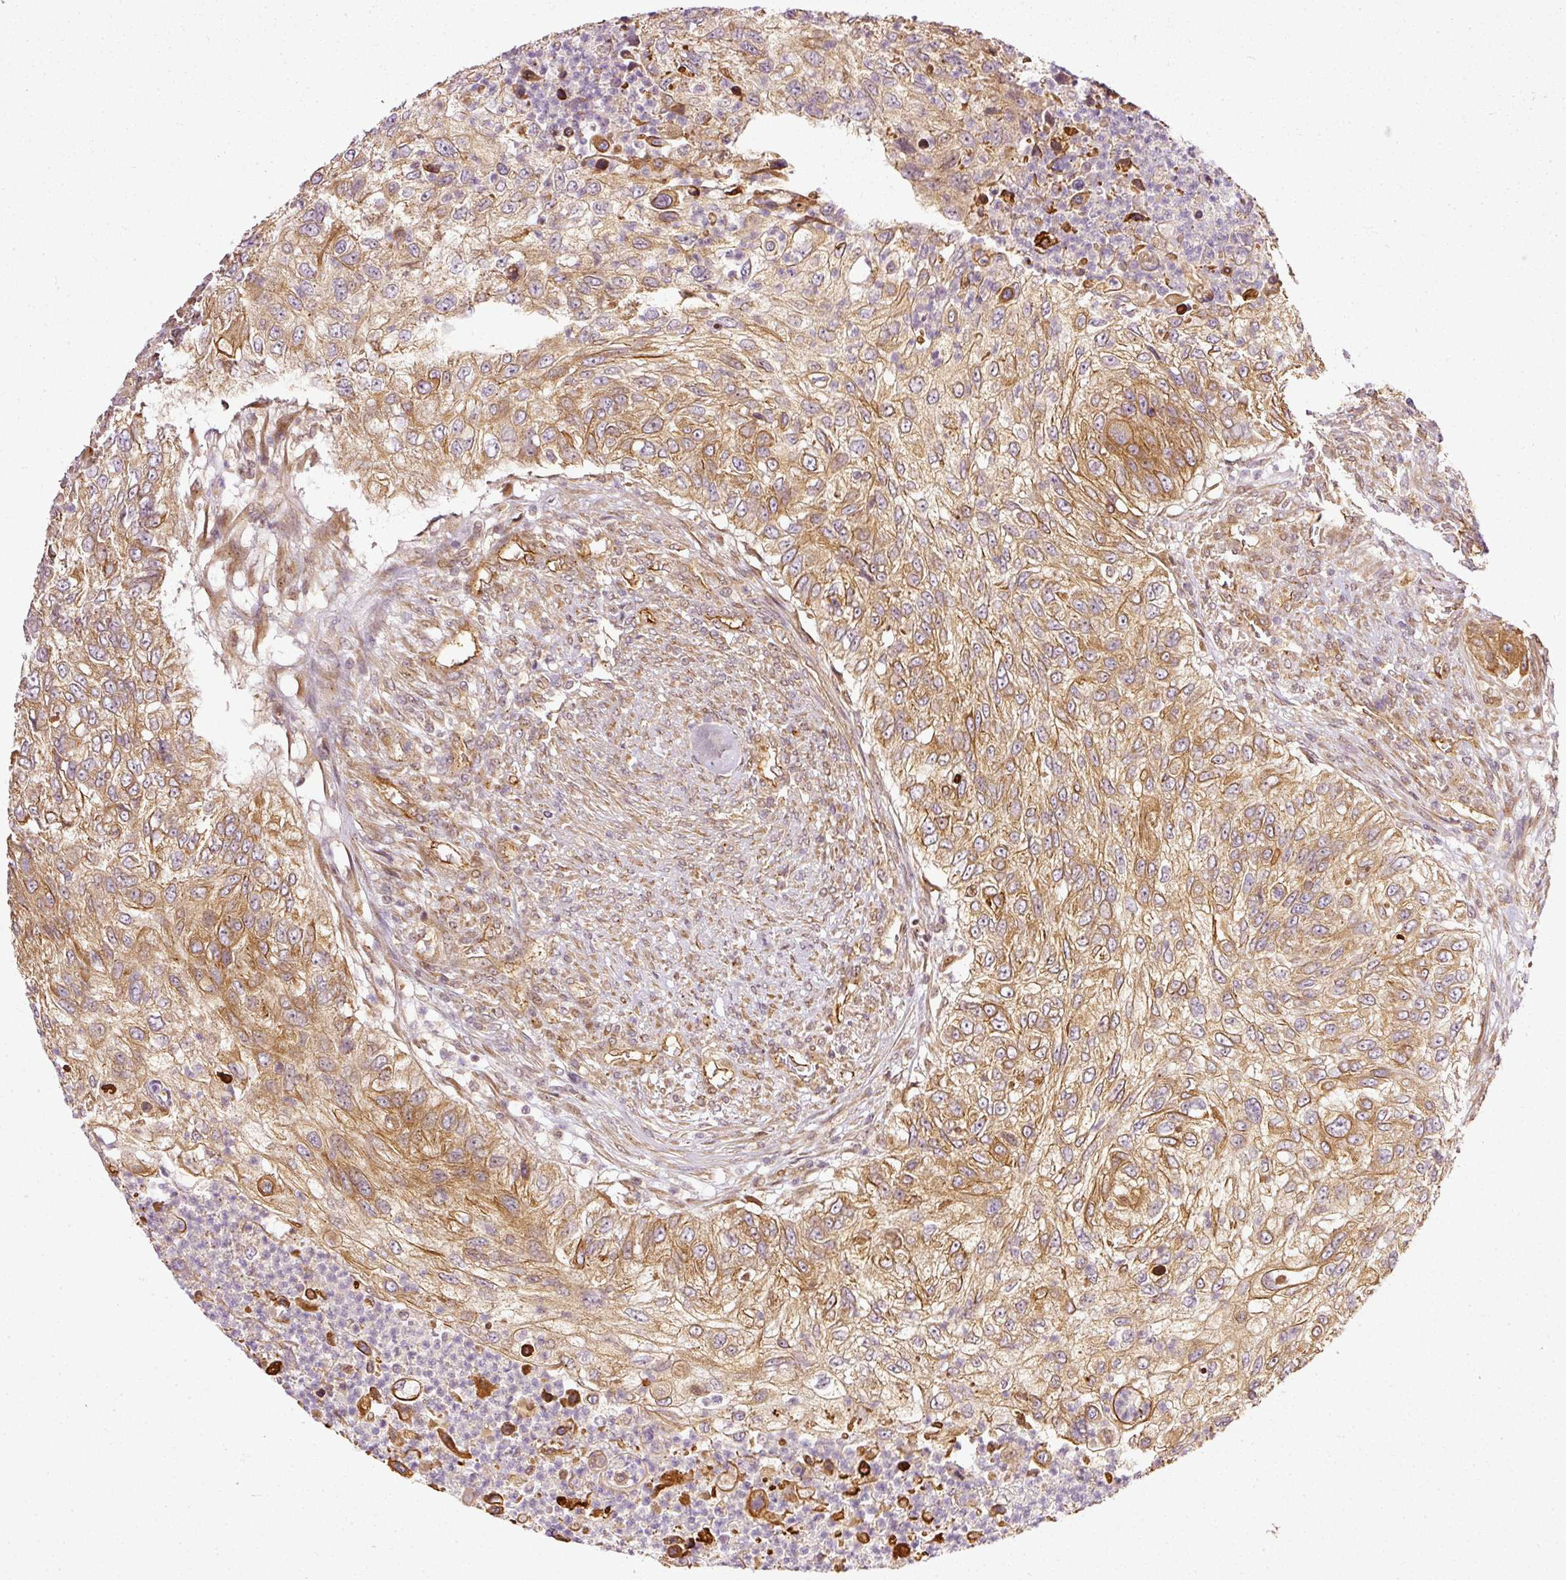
{"staining": {"intensity": "moderate", "quantity": ">75%", "location": "cytoplasmic/membranous"}, "tissue": "urothelial cancer", "cell_type": "Tumor cells", "image_type": "cancer", "snomed": [{"axis": "morphology", "description": "Urothelial carcinoma, High grade"}, {"axis": "topography", "description": "Urinary bladder"}], "caption": "The photomicrograph demonstrates immunohistochemical staining of high-grade urothelial carcinoma. There is moderate cytoplasmic/membranous staining is identified in about >75% of tumor cells.", "gene": "MIF4GD", "patient": {"sex": "female", "age": 60}}